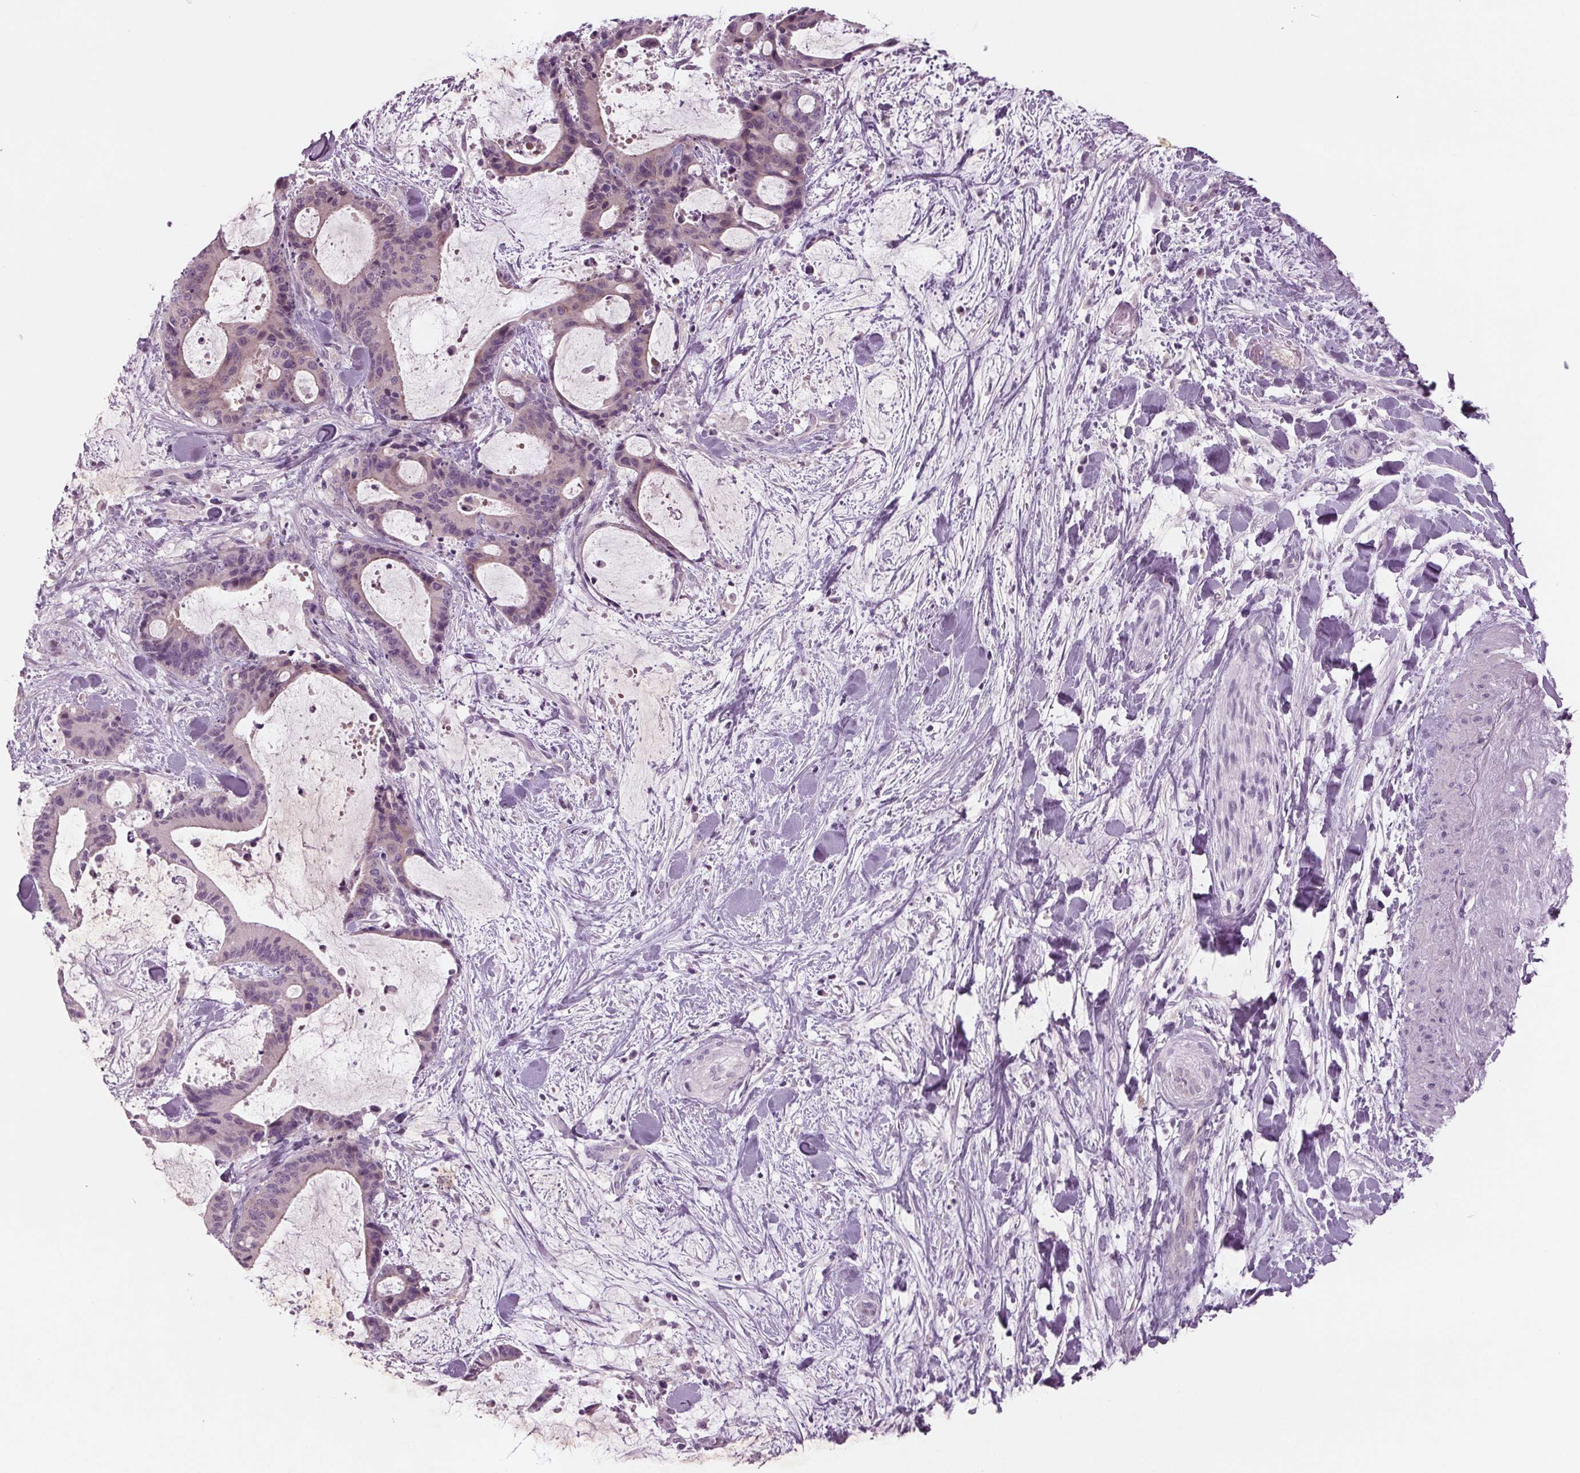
{"staining": {"intensity": "negative", "quantity": "none", "location": "none"}, "tissue": "liver cancer", "cell_type": "Tumor cells", "image_type": "cancer", "snomed": [{"axis": "morphology", "description": "Cholangiocarcinoma"}, {"axis": "topography", "description": "Liver"}], "caption": "Liver cancer stained for a protein using immunohistochemistry (IHC) displays no expression tumor cells.", "gene": "BHLHE22", "patient": {"sex": "female", "age": 73}}